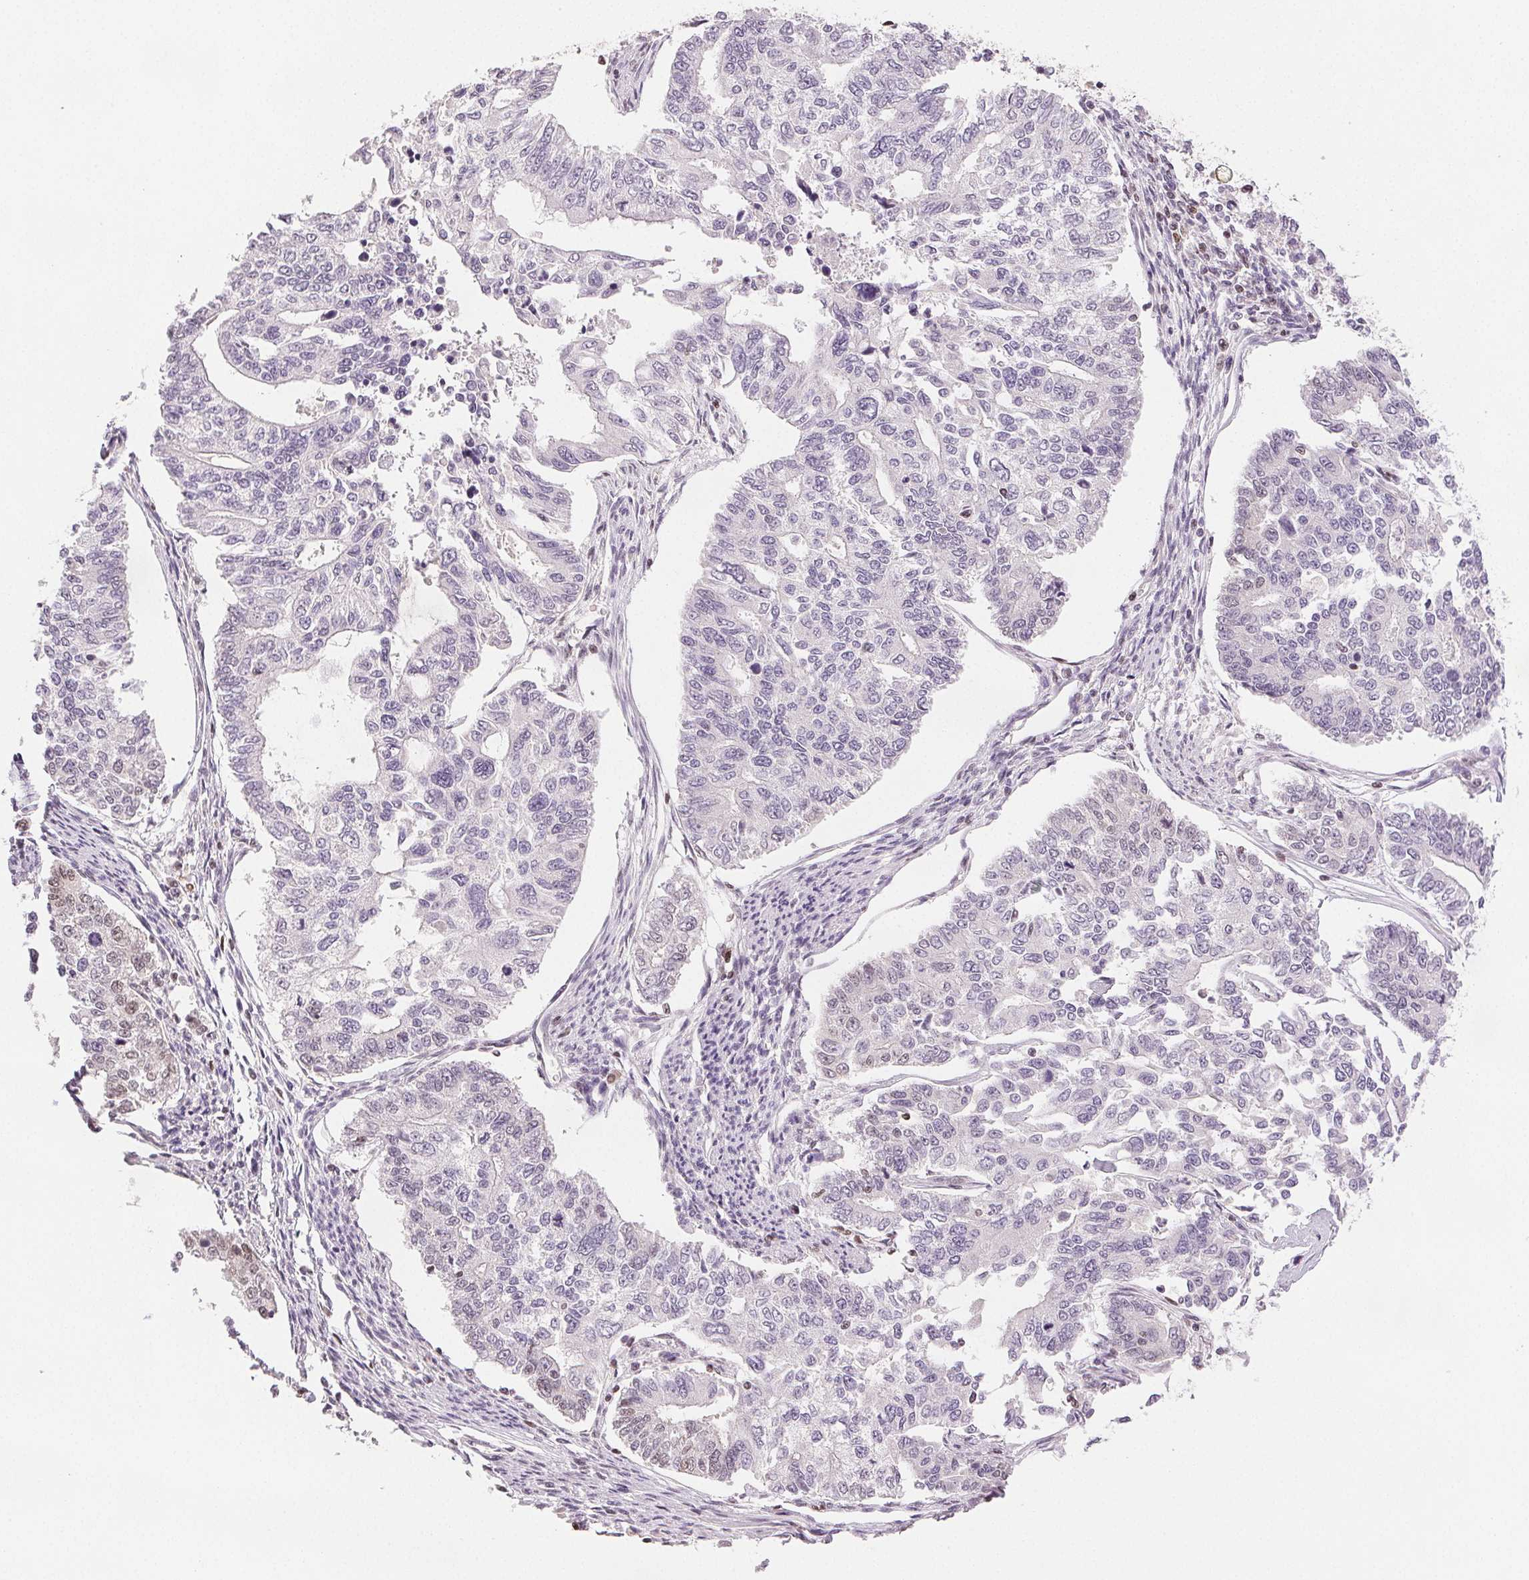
{"staining": {"intensity": "negative", "quantity": "none", "location": "none"}, "tissue": "endometrial cancer", "cell_type": "Tumor cells", "image_type": "cancer", "snomed": [{"axis": "morphology", "description": "Adenocarcinoma, NOS"}, {"axis": "topography", "description": "Uterus"}], "caption": "This is an immunohistochemistry (IHC) image of endometrial cancer (adenocarcinoma). There is no positivity in tumor cells.", "gene": "RUNX2", "patient": {"sex": "female", "age": 59}}